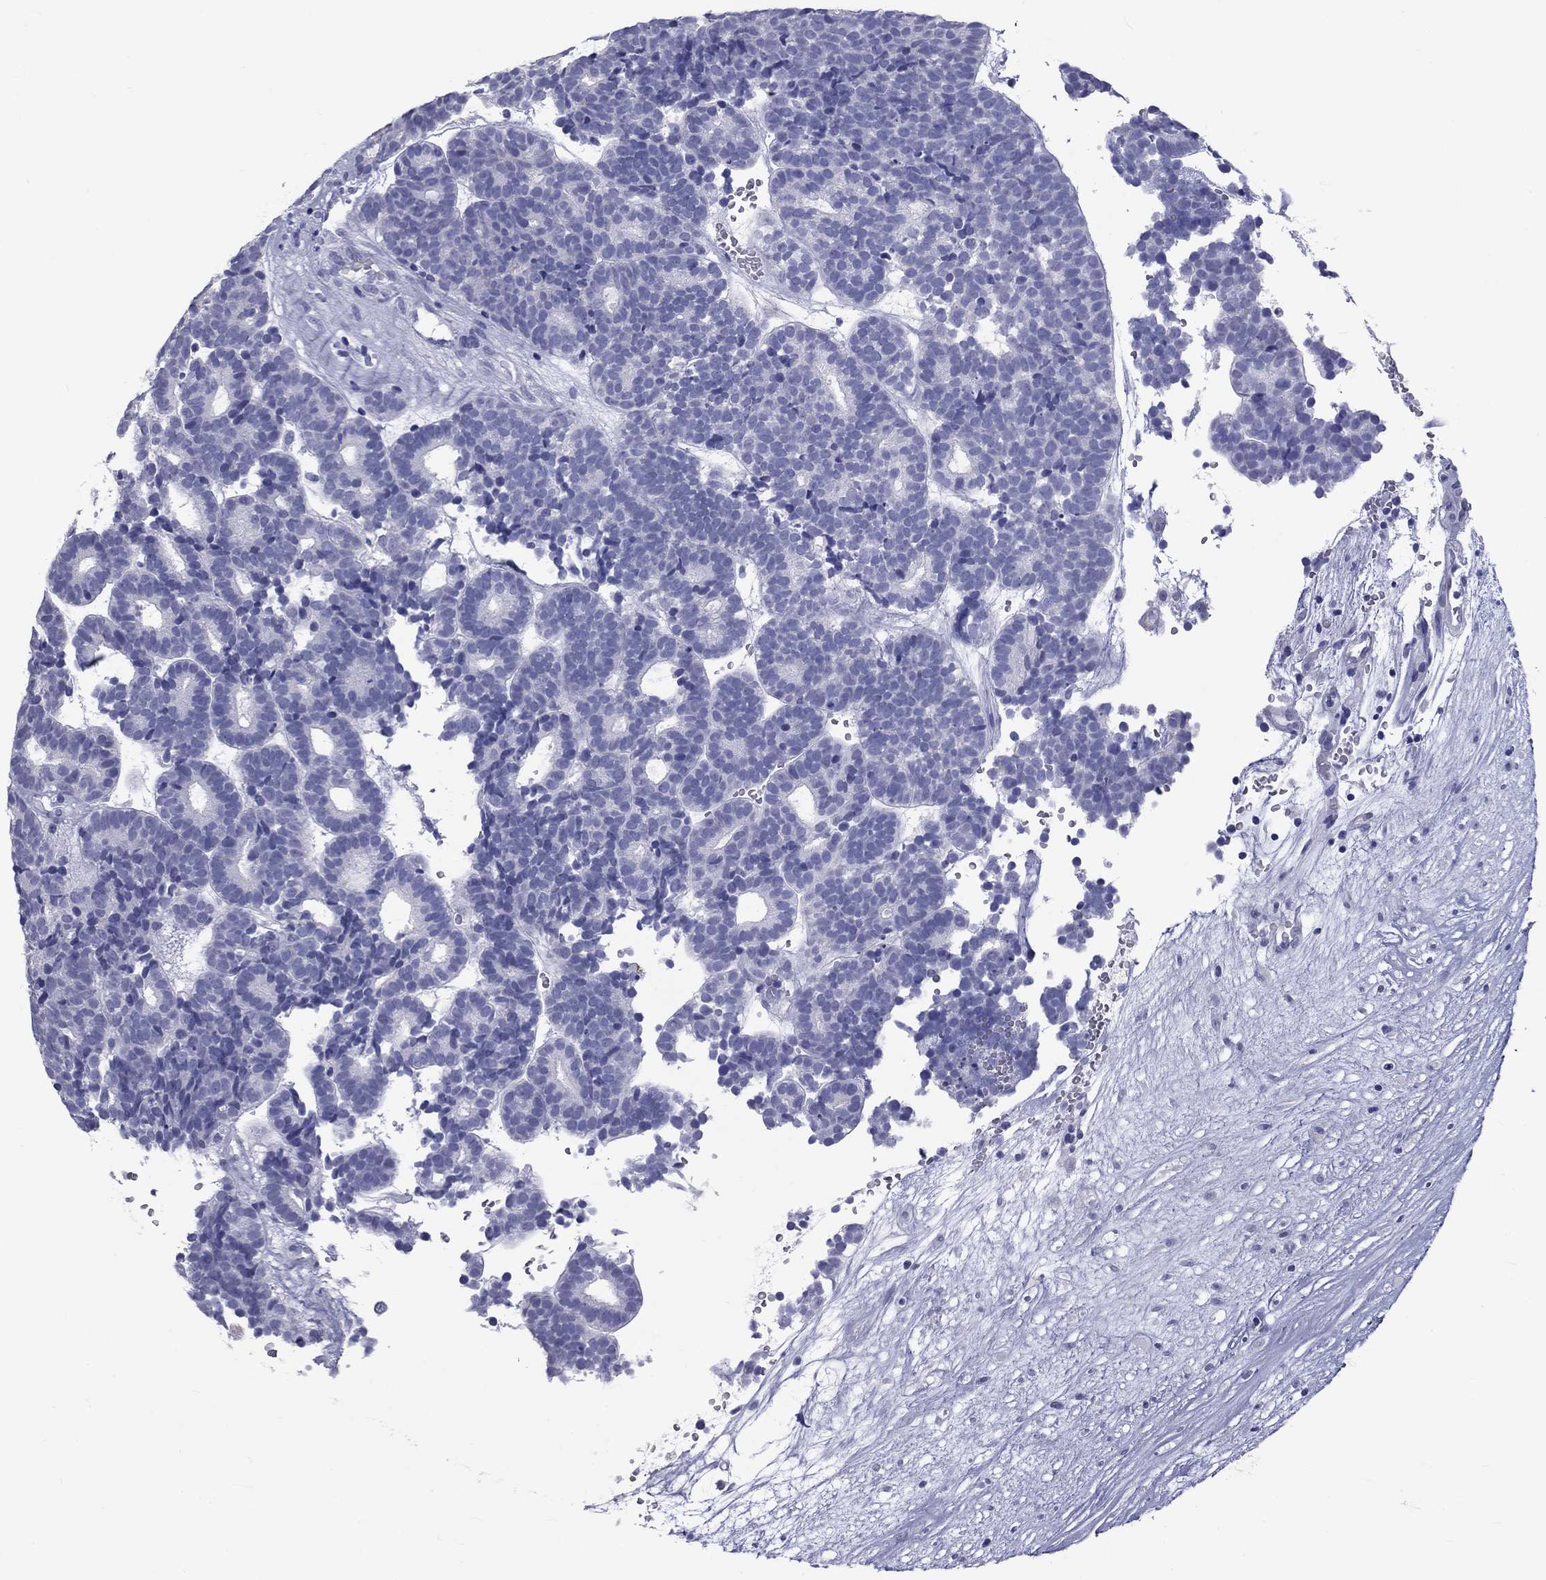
{"staining": {"intensity": "negative", "quantity": "none", "location": "none"}, "tissue": "head and neck cancer", "cell_type": "Tumor cells", "image_type": "cancer", "snomed": [{"axis": "morphology", "description": "Adenocarcinoma, NOS"}, {"axis": "topography", "description": "Head-Neck"}], "caption": "Head and neck adenocarcinoma was stained to show a protein in brown. There is no significant staining in tumor cells.", "gene": "DNALI1", "patient": {"sex": "female", "age": 81}}